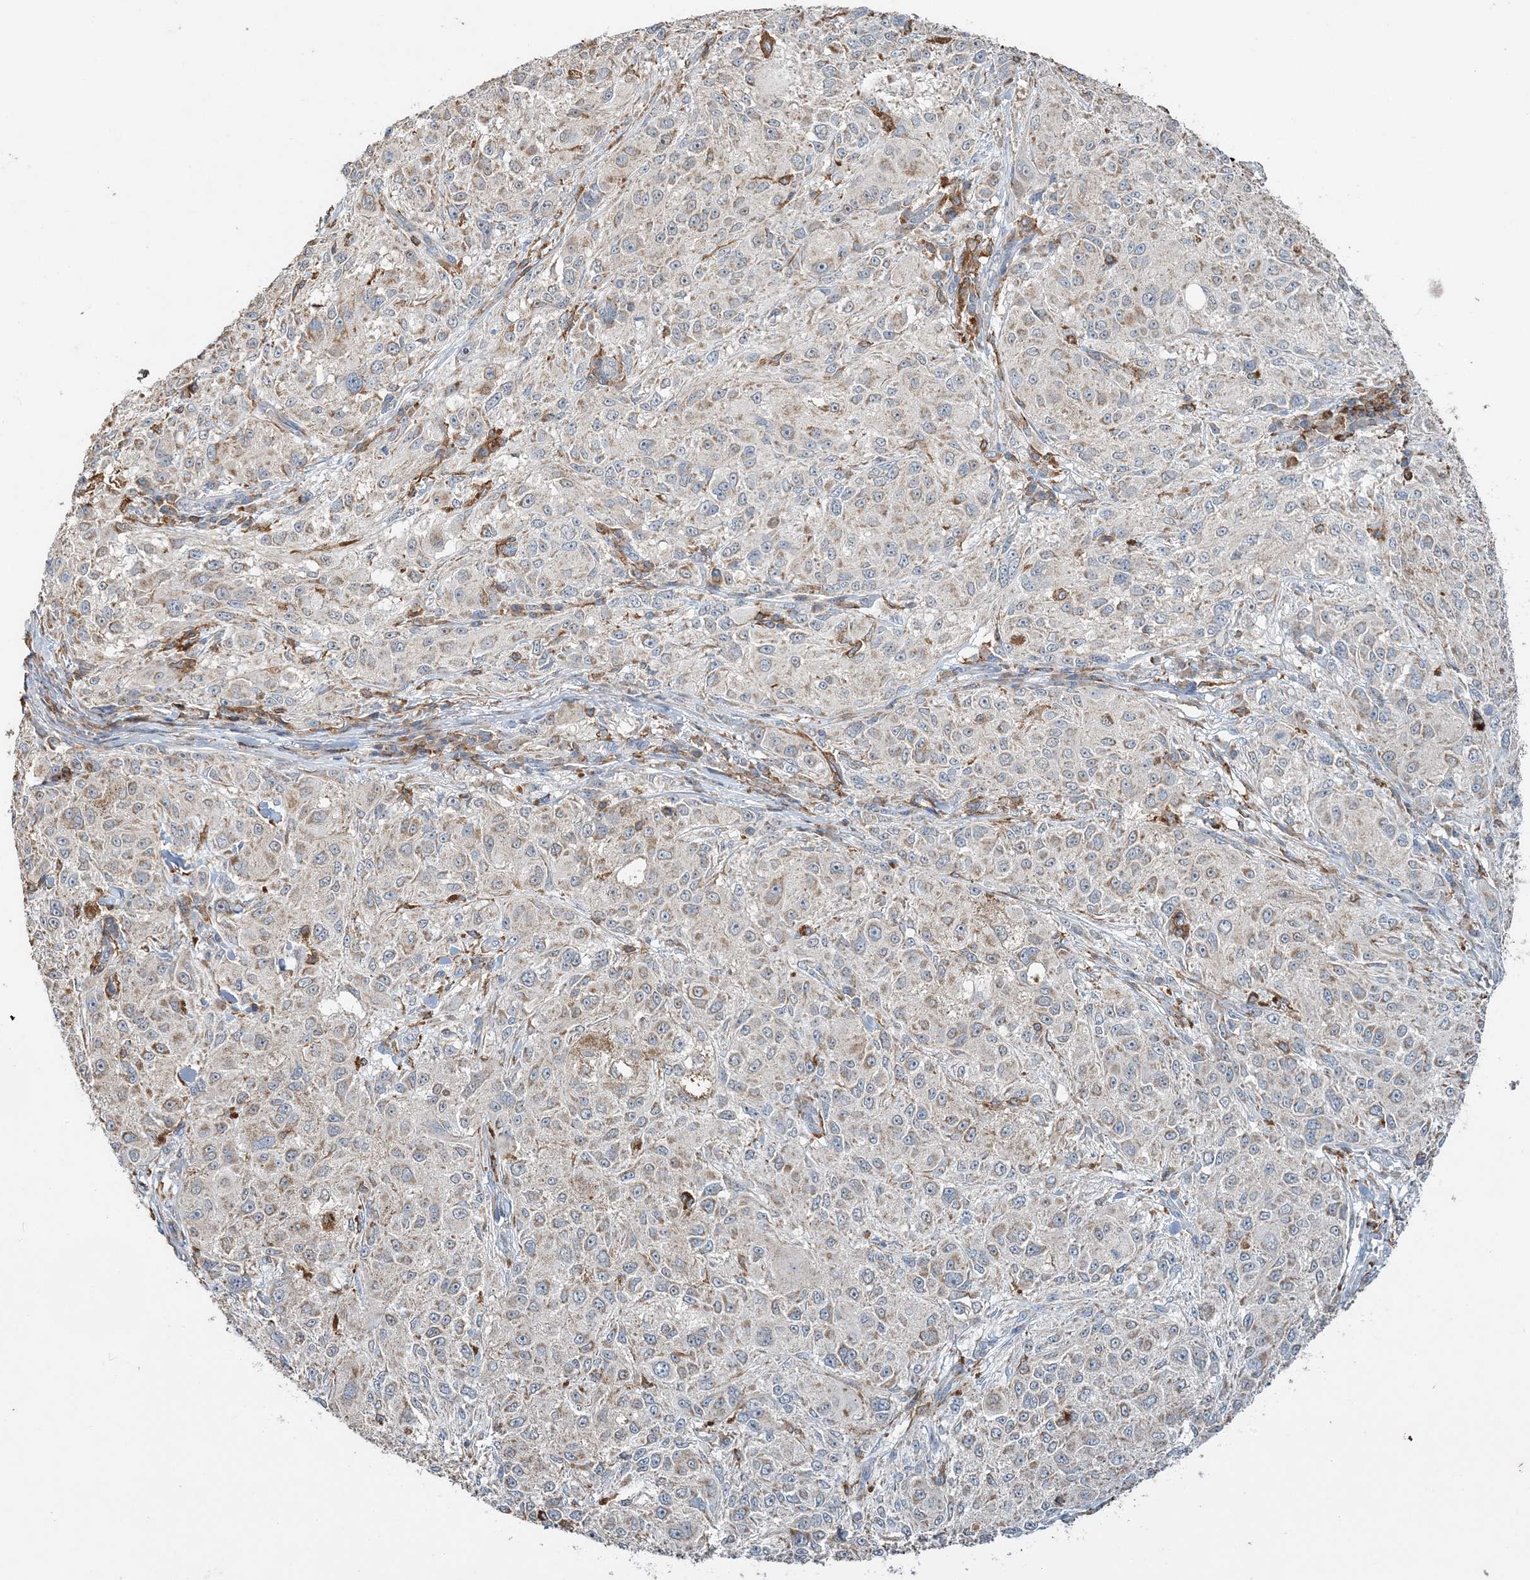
{"staining": {"intensity": "weak", "quantity": "25%-75%", "location": "cytoplasmic/membranous"}, "tissue": "melanoma", "cell_type": "Tumor cells", "image_type": "cancer", "snomed": [{"axis": "morphology", "description": "Necrosis, NOS"}, {"axis": "morphology", "description": "Malignant melanoma, NOS"}, {"axis": "topography", "description": "Skin"}], "caption": "Human malignant melanoma stained with a protein marker exhibits weak staining in tumor cells.", "gene": "TMLHE", "patient": {"sex": "female", "age": 87}}